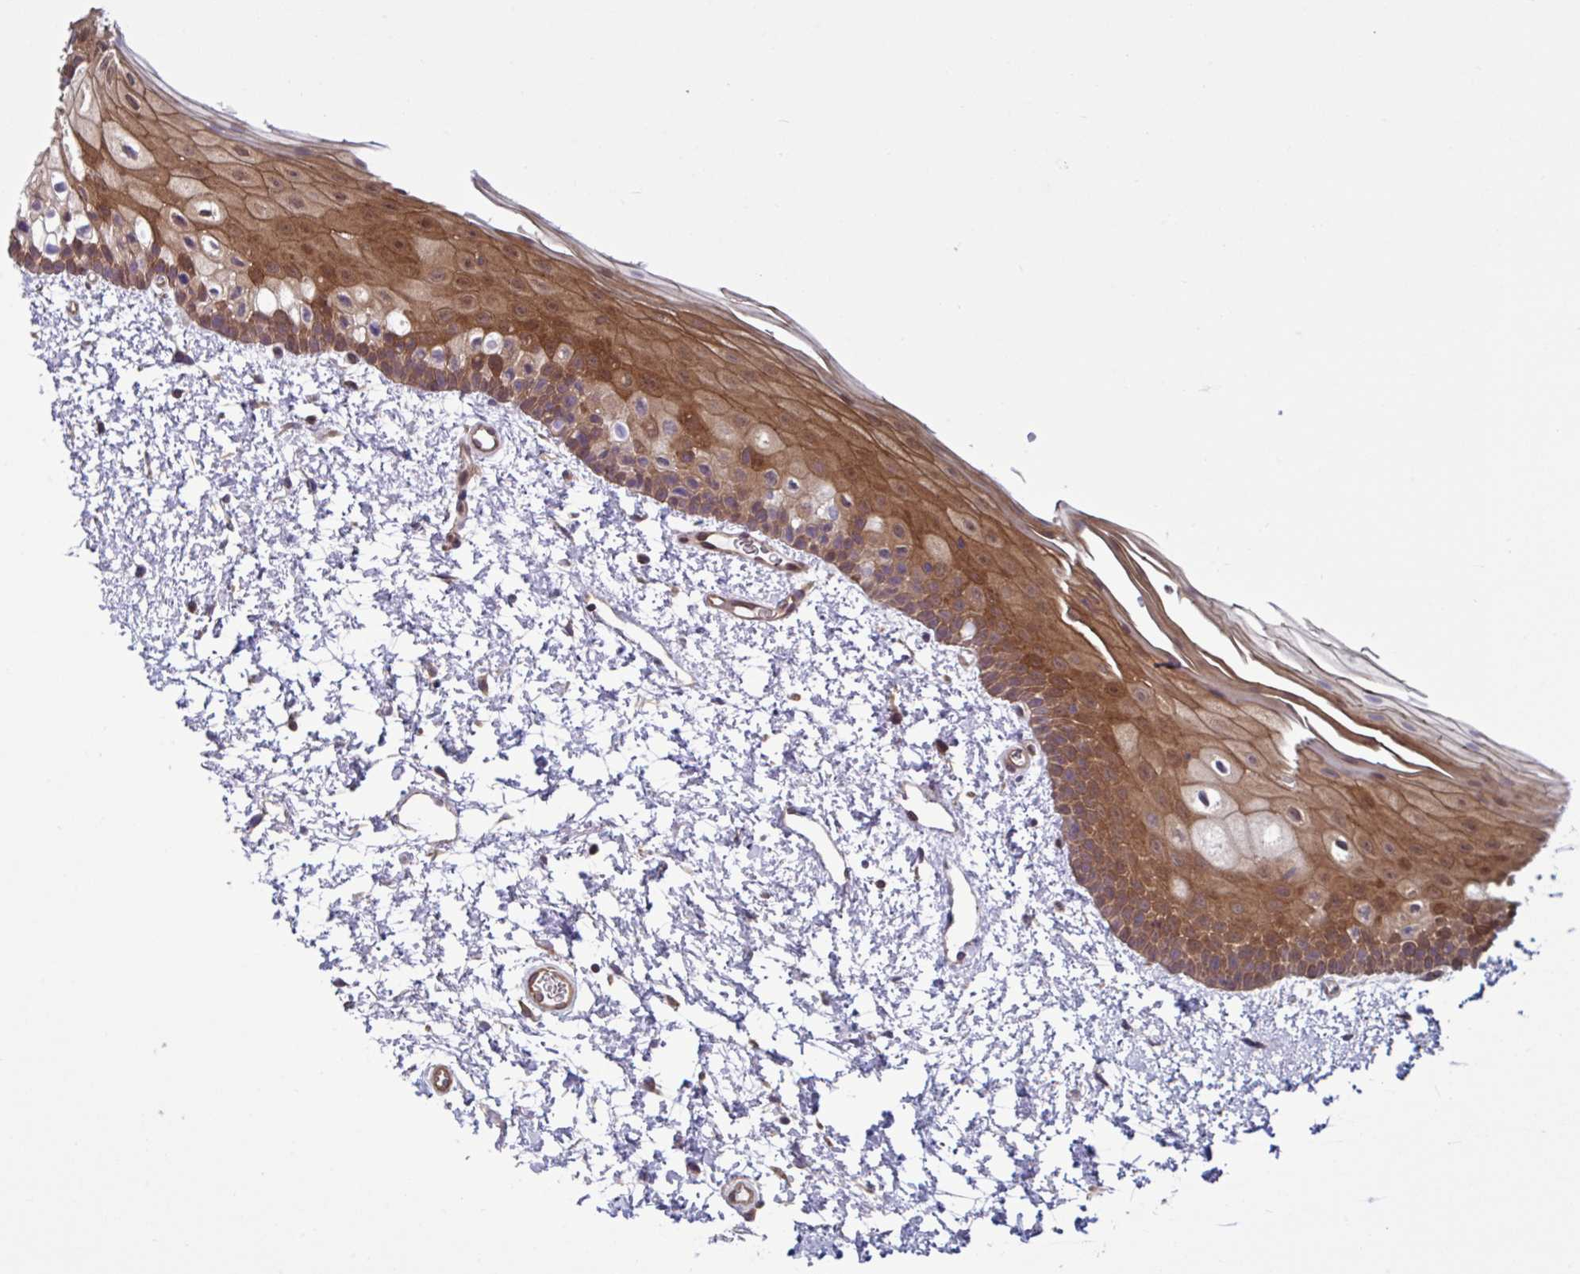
{"staining": {"intensity": "moderate", "quantity": ">75%", "location": "cytoplasmic/membranous,nuclear"}, "tissue": "oral mucosa", "cell_type": "Squamous epithelial cells", "image_type": "normal", "snomed": [{"axis": "morphology", "description": "Normal tissue, NOS"}, {"axis": "topography", "description": "Oral tissue"}], "caption": "The immunohistochemical stain highlights moderate cytoplasmic/membranous,nuclear expression in squamous epithelial cells of normal oral mucosa. (brown staining indicates protein expression, while blue staining denotes nuclei).", "gene": "GLTP", "patient": {"sex": "female", "age": 82}}